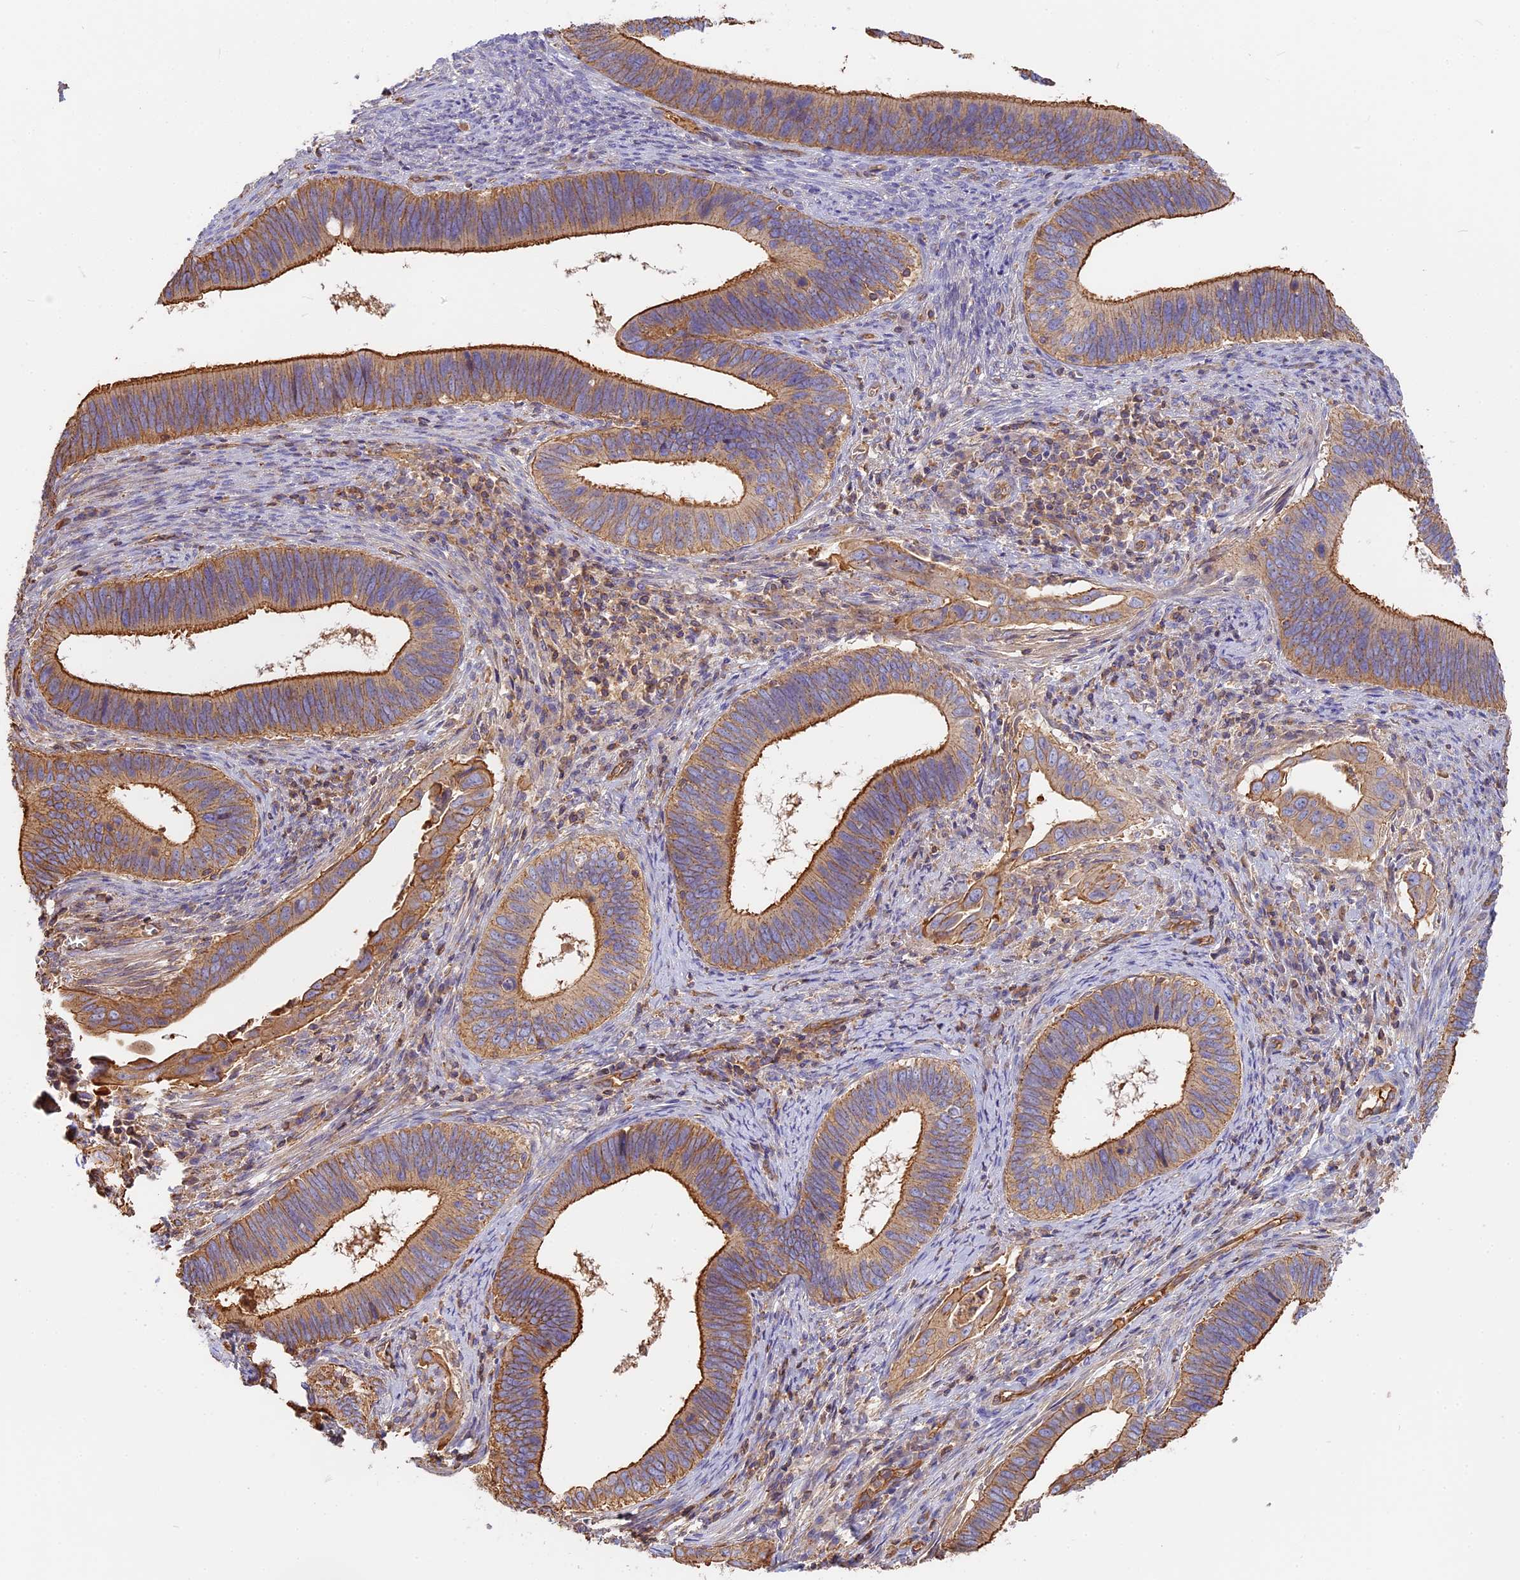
{"staining": {"intensity": "moderate", "quantity": ">75%", "location": "cytoplasmic/membranous"}, "tissue": "cervical cancer", "cell_type": "Tumor cells", "image_type": "cancer", "snomed": [{"axis": "morphology", "description": "Adenocarcinoma, NOS"}, {"axis": "topography", "description": "Cervix"}], "caption": "Protein expression analysis of human cervical cancer reveals moderate cytoplasmic/membranous staining in approximately >75% of tumor cells.", "gene": "VPS18", "patient": {"sex": "female", "age": 42}}